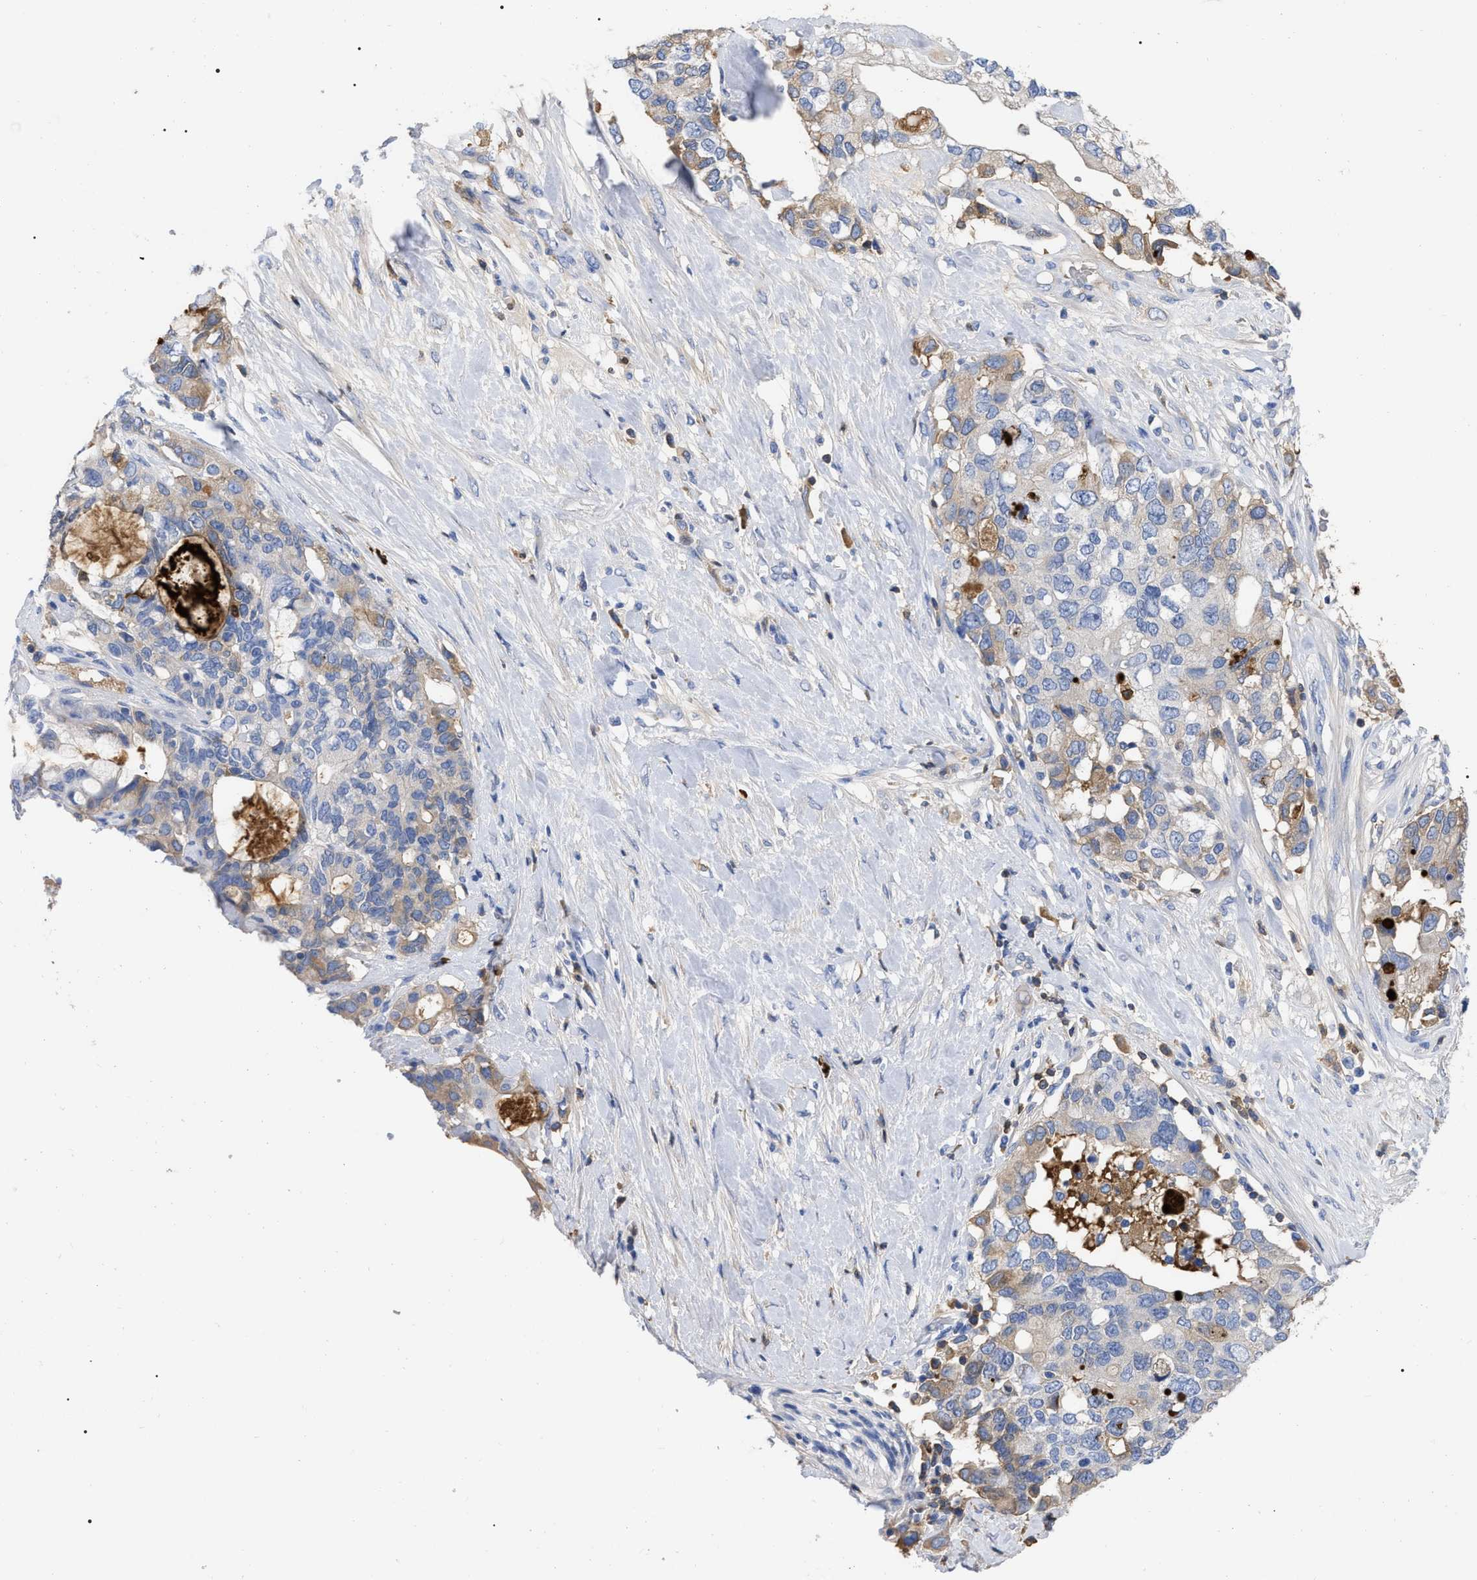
{"staining": {"intensity": "moderate", "quantity": "25%-75%", "location": "cytoplasmic/membranous"}, "tissue": "pancreatic cancer", "cell_type": "Tumor cells", "image_type": "cancer", "snomed": [{"axis": "morphology", "description": "Adenocarcinoma, NOS"}, {"axis": "topography", "description": "Pancreas"}], "caption": "Adenocarcinoma (pancreatic) stained for a protein displays moderate cytoplasmic/membranous positivity in tumor cells.", "gene": "IGHV5-51", "patient": {"sex": "female", "age": 56}}